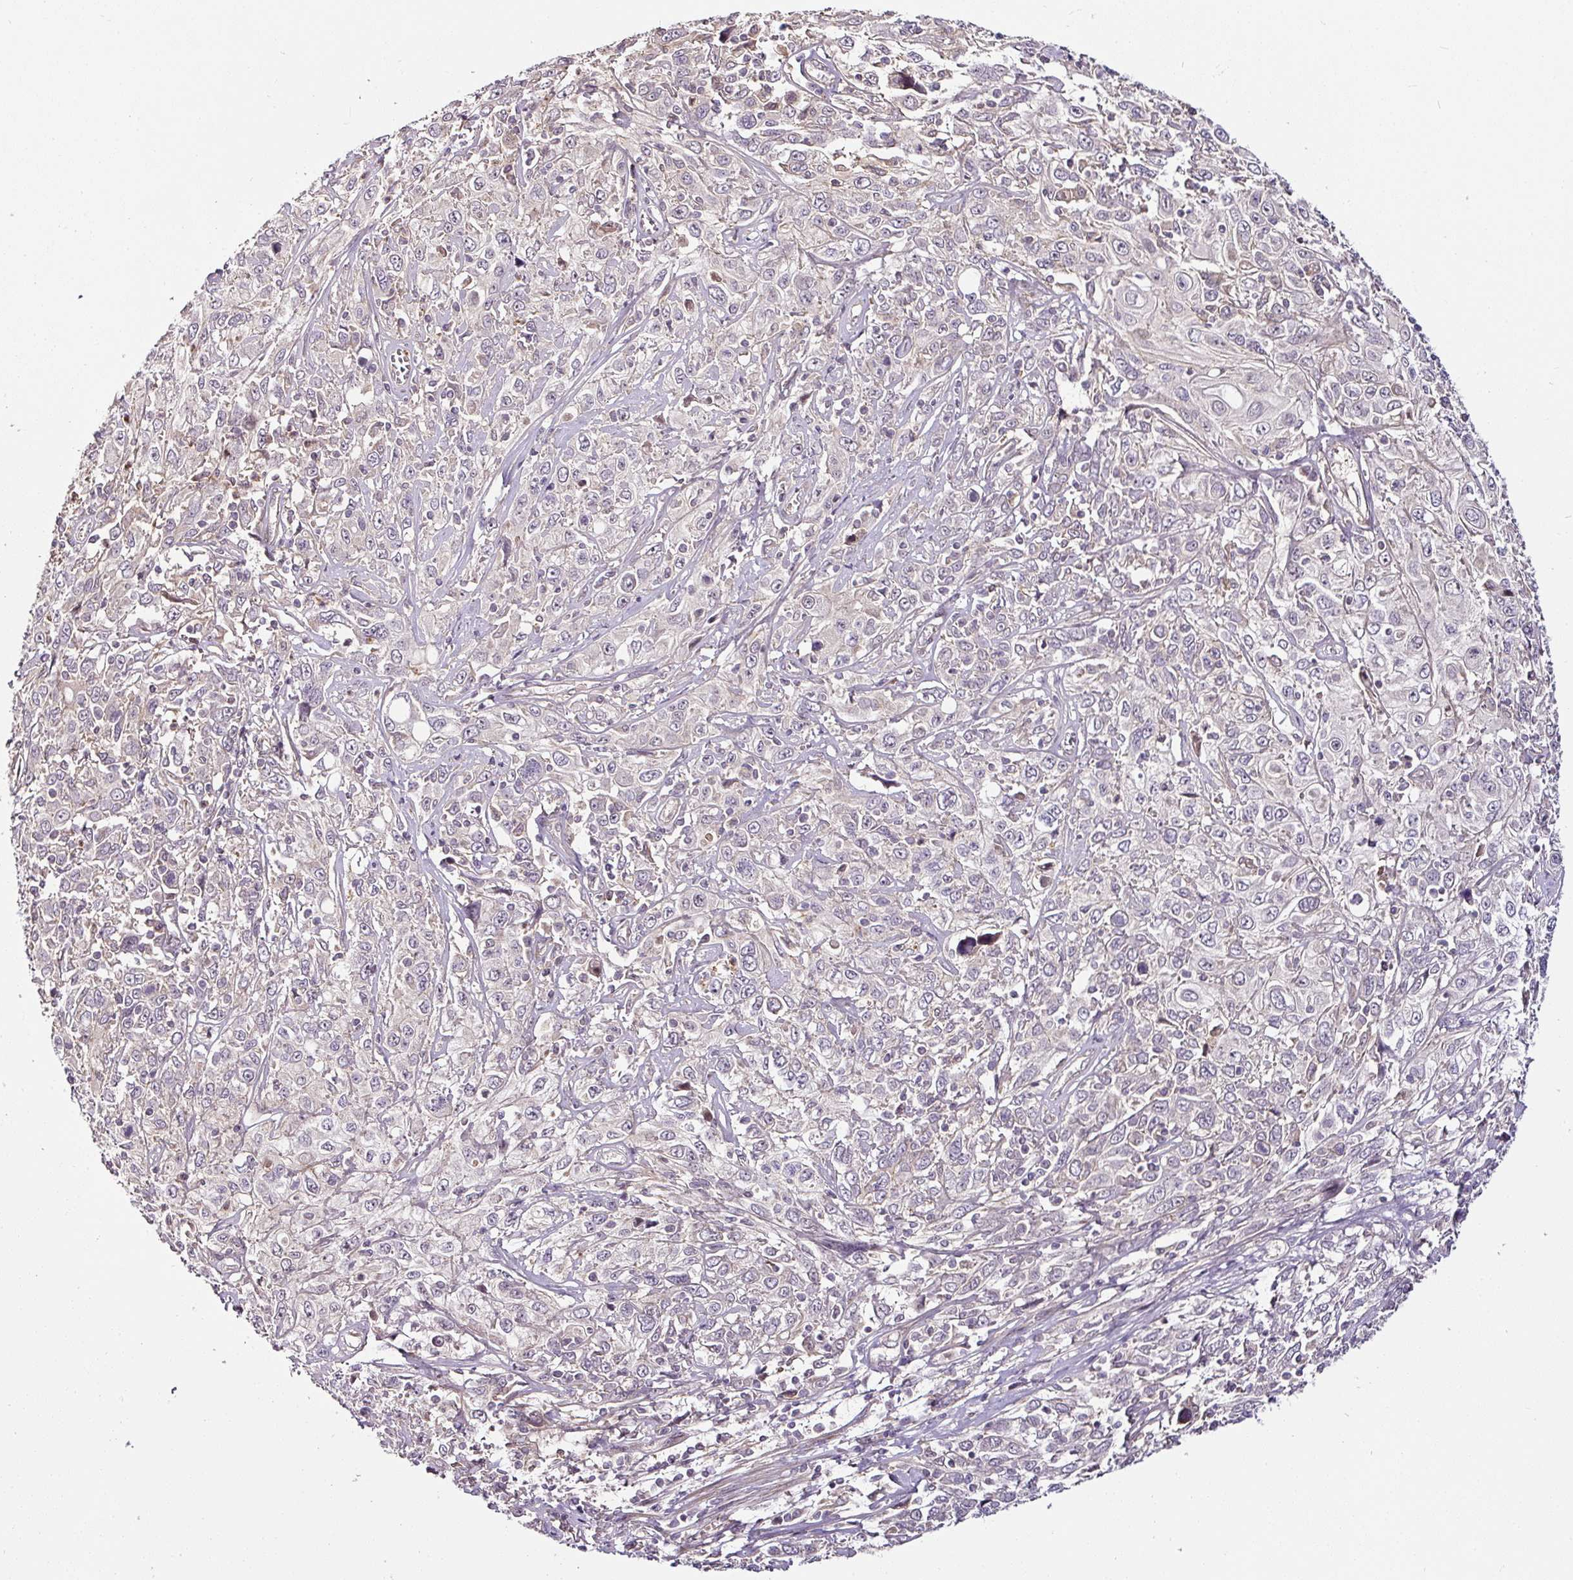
{"staining": {"intensity": "moderate", "quantity": "<25%", "location": "cytoplasmic/membranous"}, "tissue": "cervical cancer", "cell_type": "Tumor cells", "image_type": "cancer", "snomed": [{"axis": "morphology", "description": "Squamous cell carcinoma, NOS"}, {"axis": "topography", "description": "Cervix"}], "caption": "Brown immunohistochemical staining in cervical cancer reveals moderate cytoplasmic/membranous positivity in approximately <25% of tumor cells.", "gene": "DCAF13", "patient": {"sex": "female", "age": 46}}